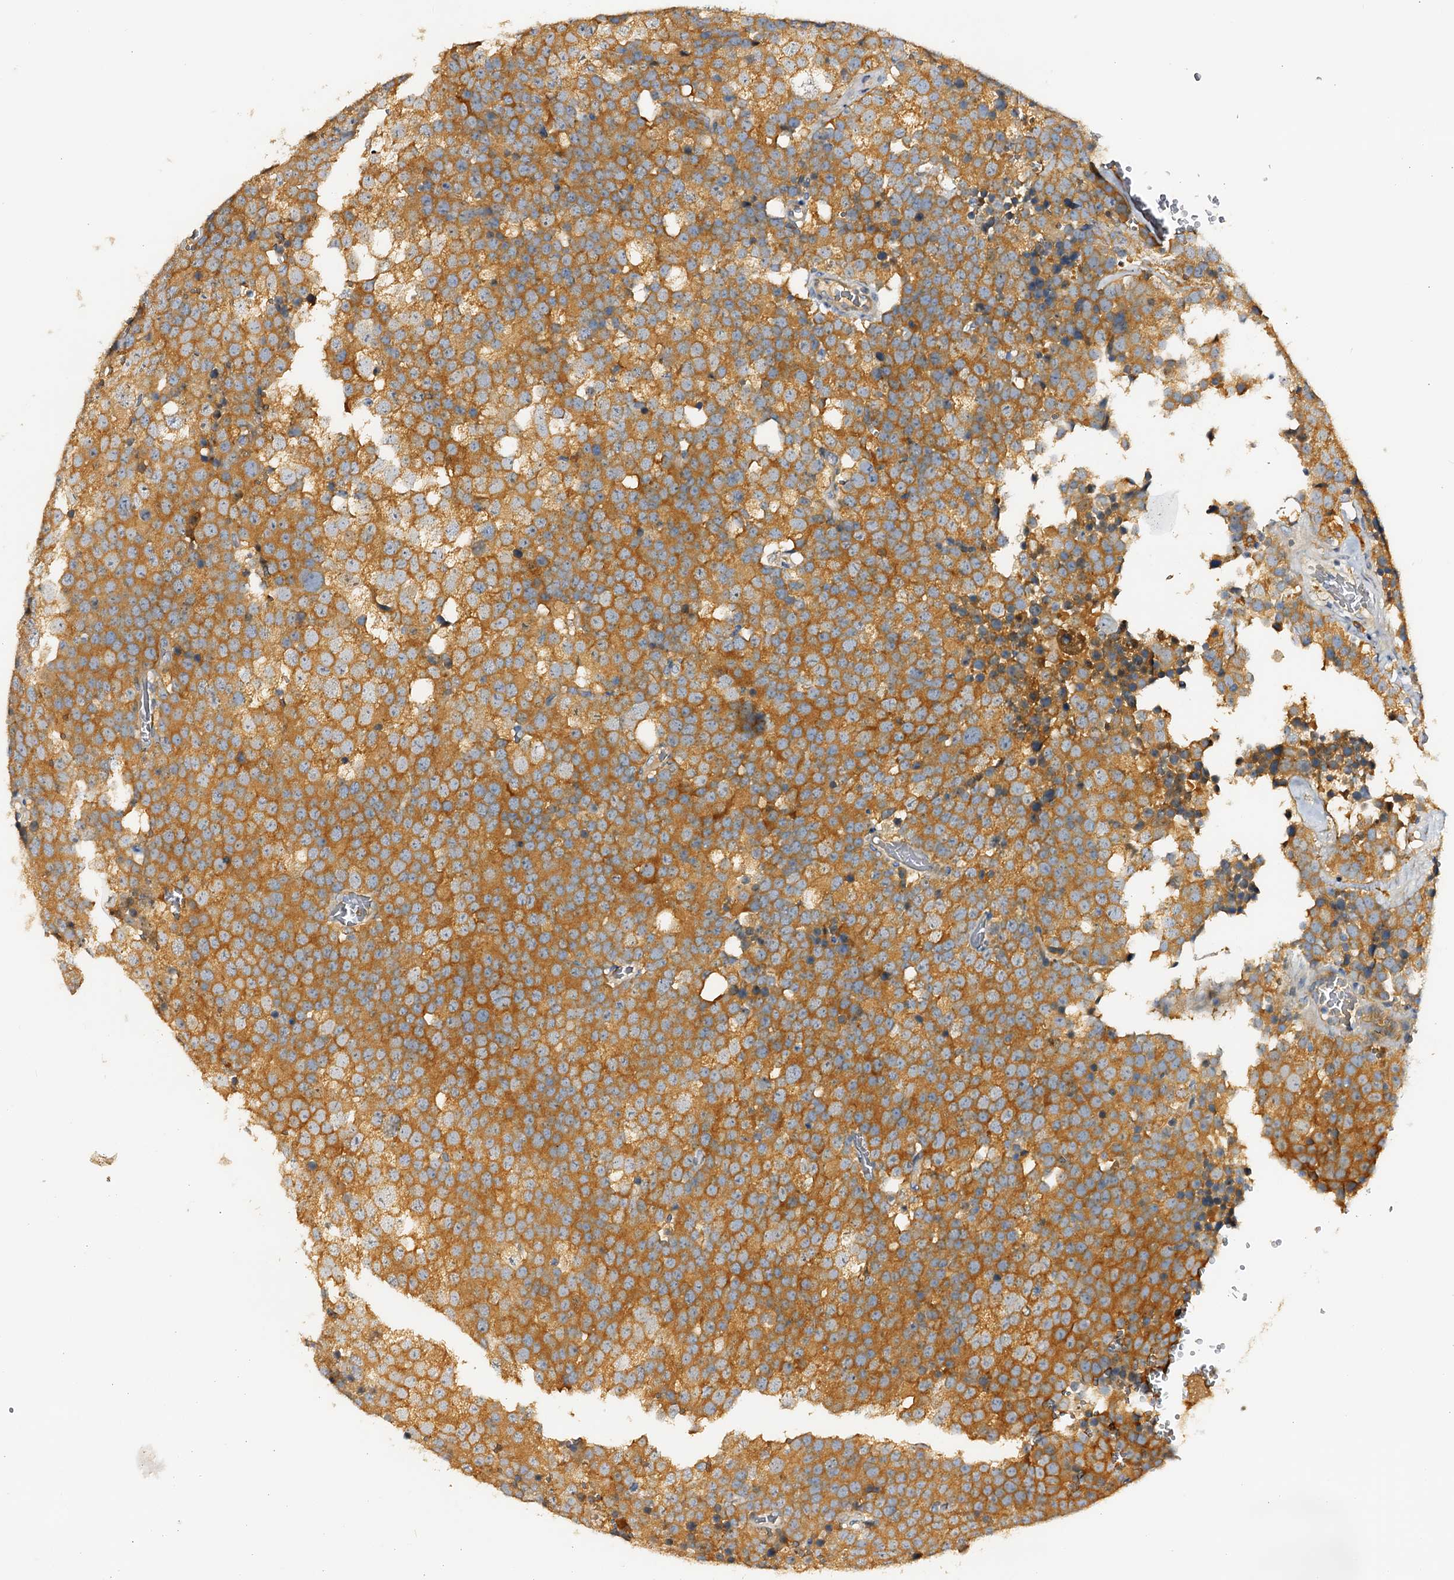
{"staining": {"intensity": "moderate", "quantity": ">75%", "location": "cytoplasmic/membranous"}, "tissue": "testis cancer", "cell_type": "Tumor cells", "image_type": "cancer", "snomed": [{"axis": "morphology", "description": "Seminoma, NOS"}, {"axis": "topography", "description": "Testis"}], "caption": "A medium amount of moderate cytoplasmic/membranous staining is identified in approximately >75% of tumor cells in testis cancer tissue.", "gene": "DMXL2", "patient": {"sex": "male", "age": 71}}